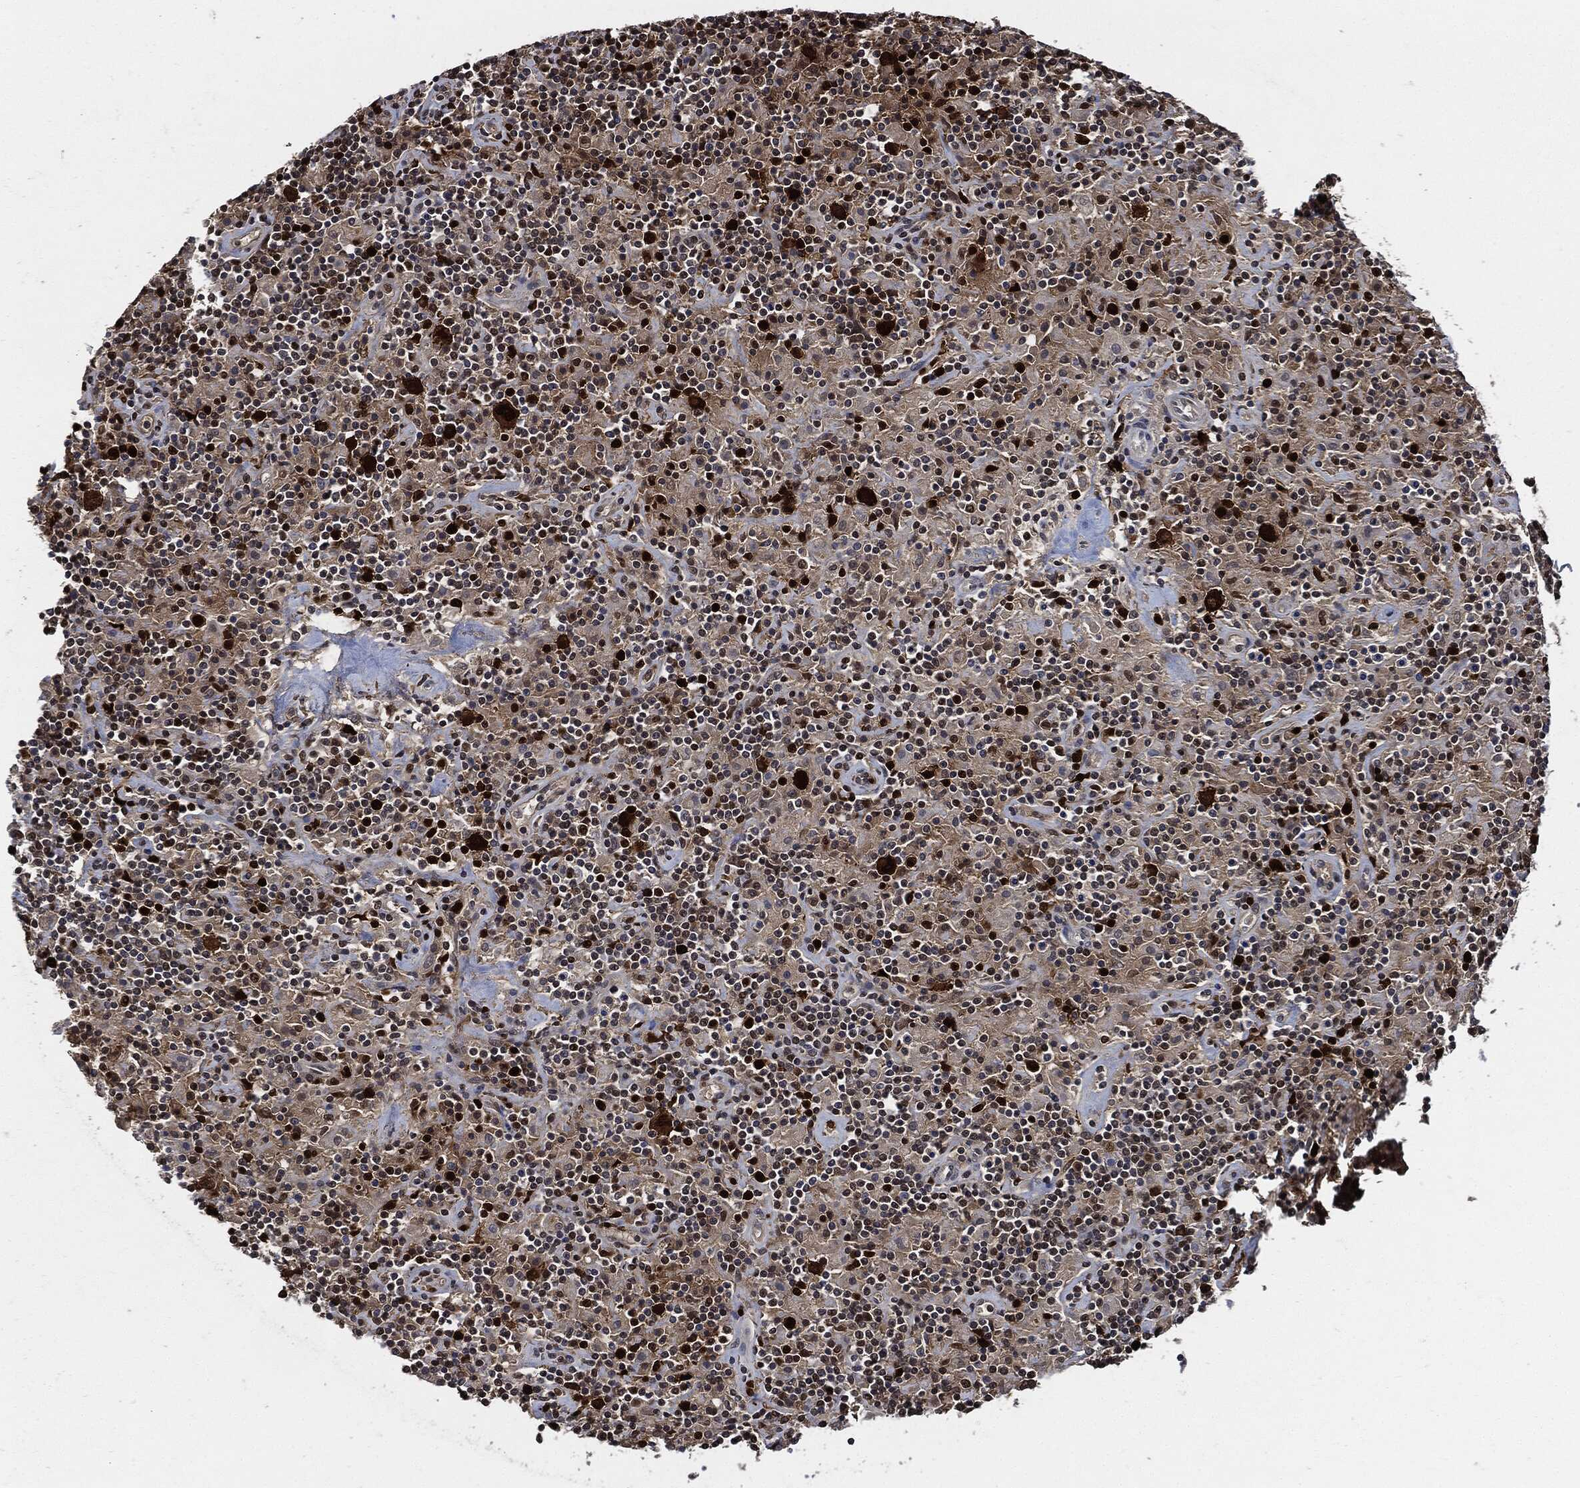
{"staining": {"intensity": "strong", "quantity": "25%-75%", "location": "nuclear"}, "tissue": "lymphoma", "cell_type": "Tumor cells", "image_type": "cancer", "snomed": [{"axis": "morphology", "description": "Hodgkin's disease, NOS"}, {"axis": "topography", "description": "Lymph node"}], "caption": "IHC photomicrograph of neoplastic tissue: Hodgkin's disease stained using IHC shows high levels of strong protein expression localized specifically in the nuclear of tumor cells, appearing as a nuclear brown color.", "gene": "PCNA", "patient": {"sex": "male", "age": 70}}